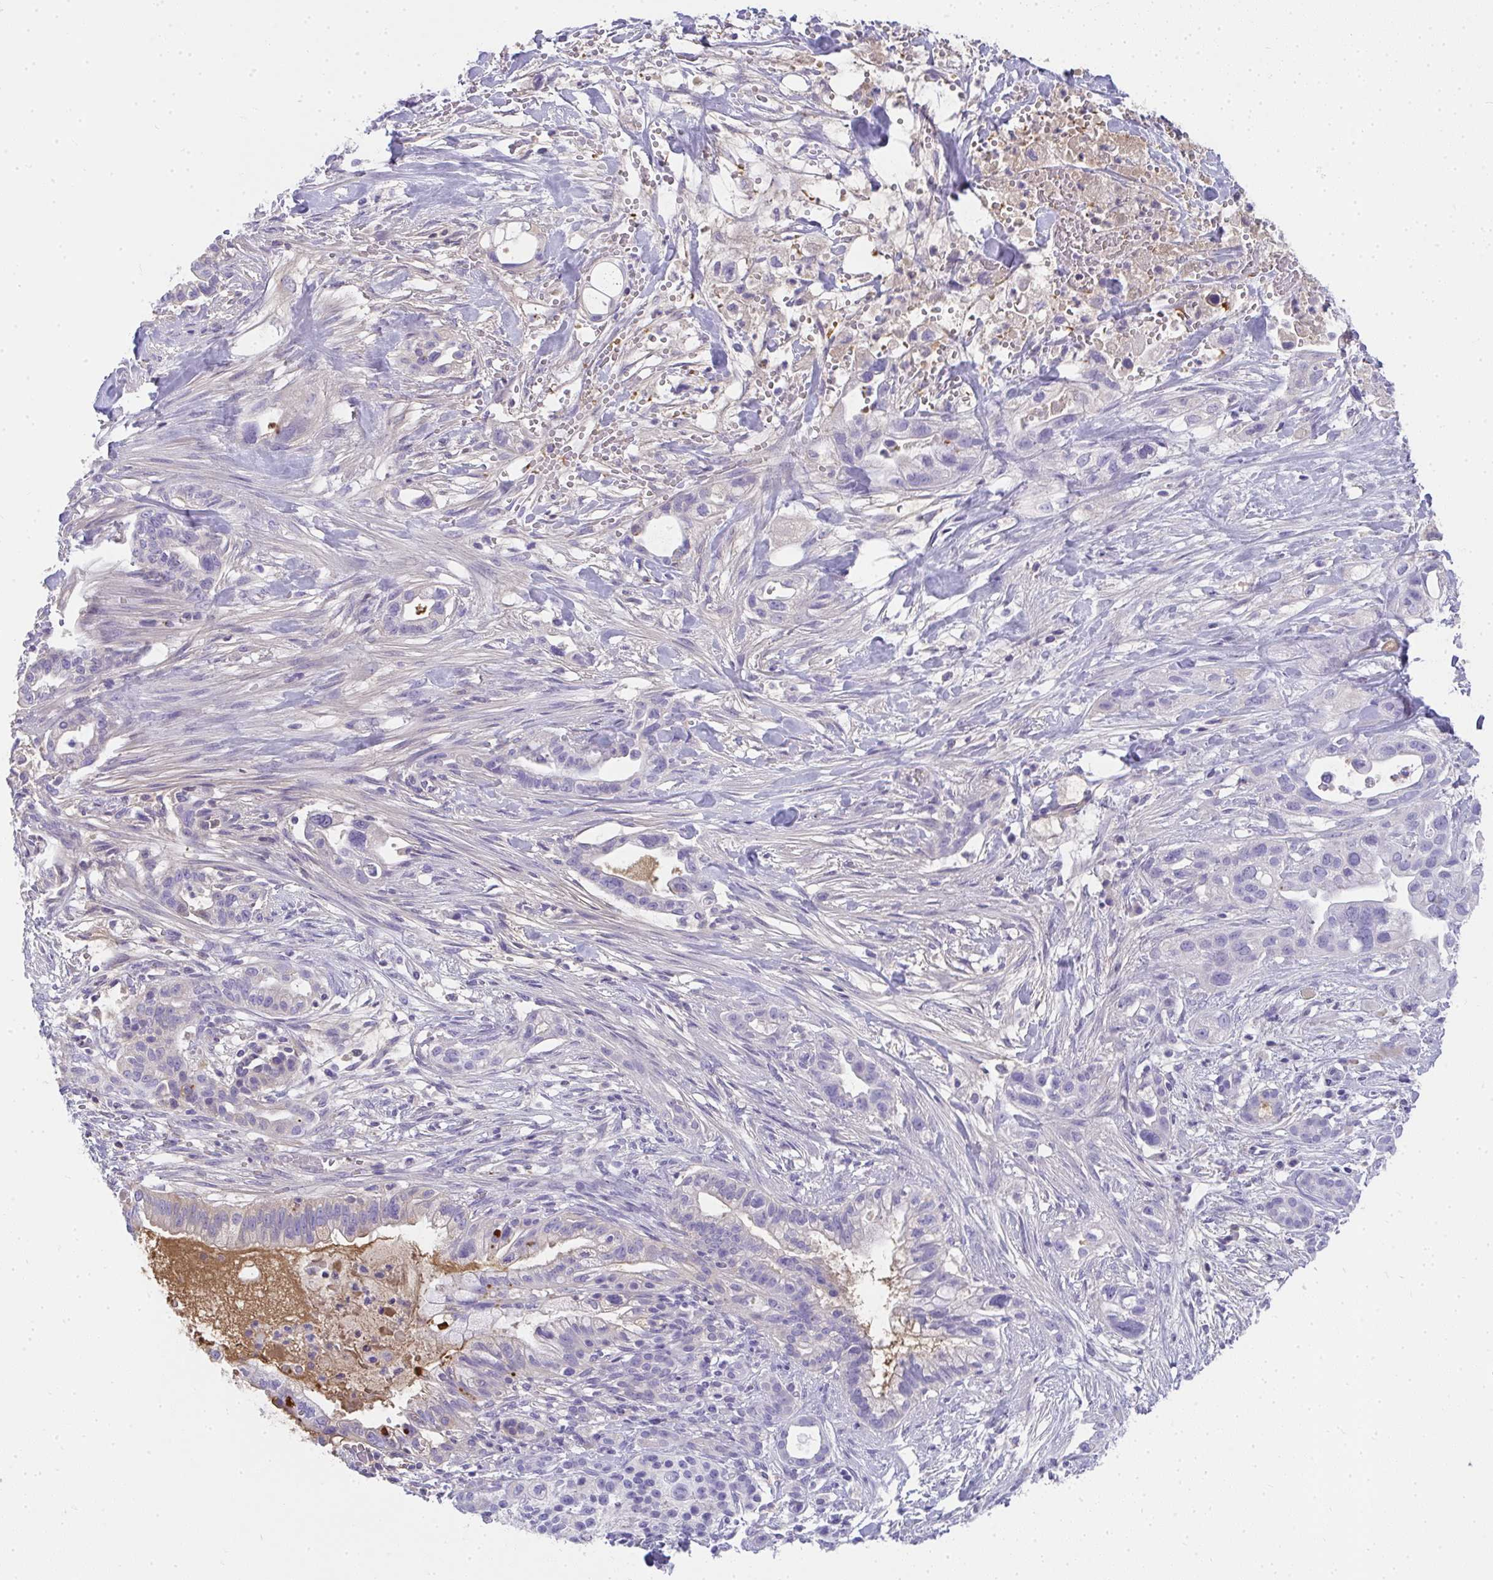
{"staining": {"intensity": "negative", "quantity": "none", "location": "none"}, "tissue": "pancreatic cancer", "cell_type": "Tumor cells", "image_type": "cancer", "snomed": [{"axis": "morphology", "description": "Adenocarcinoma, NOS"}, {"axis": "topography", "description": "Pancreas"}], "caption": "Immunohistochemical staining of pancreatic adenocarcinoma exhibits no significant staining in tumor cells. (DAB (3,3'-diaminobenzidine) IHC visualized using brightfield microscopy, high magnification).", "gene": "ZSWIM3", "patient": {"sex": "male", "age": 44}}